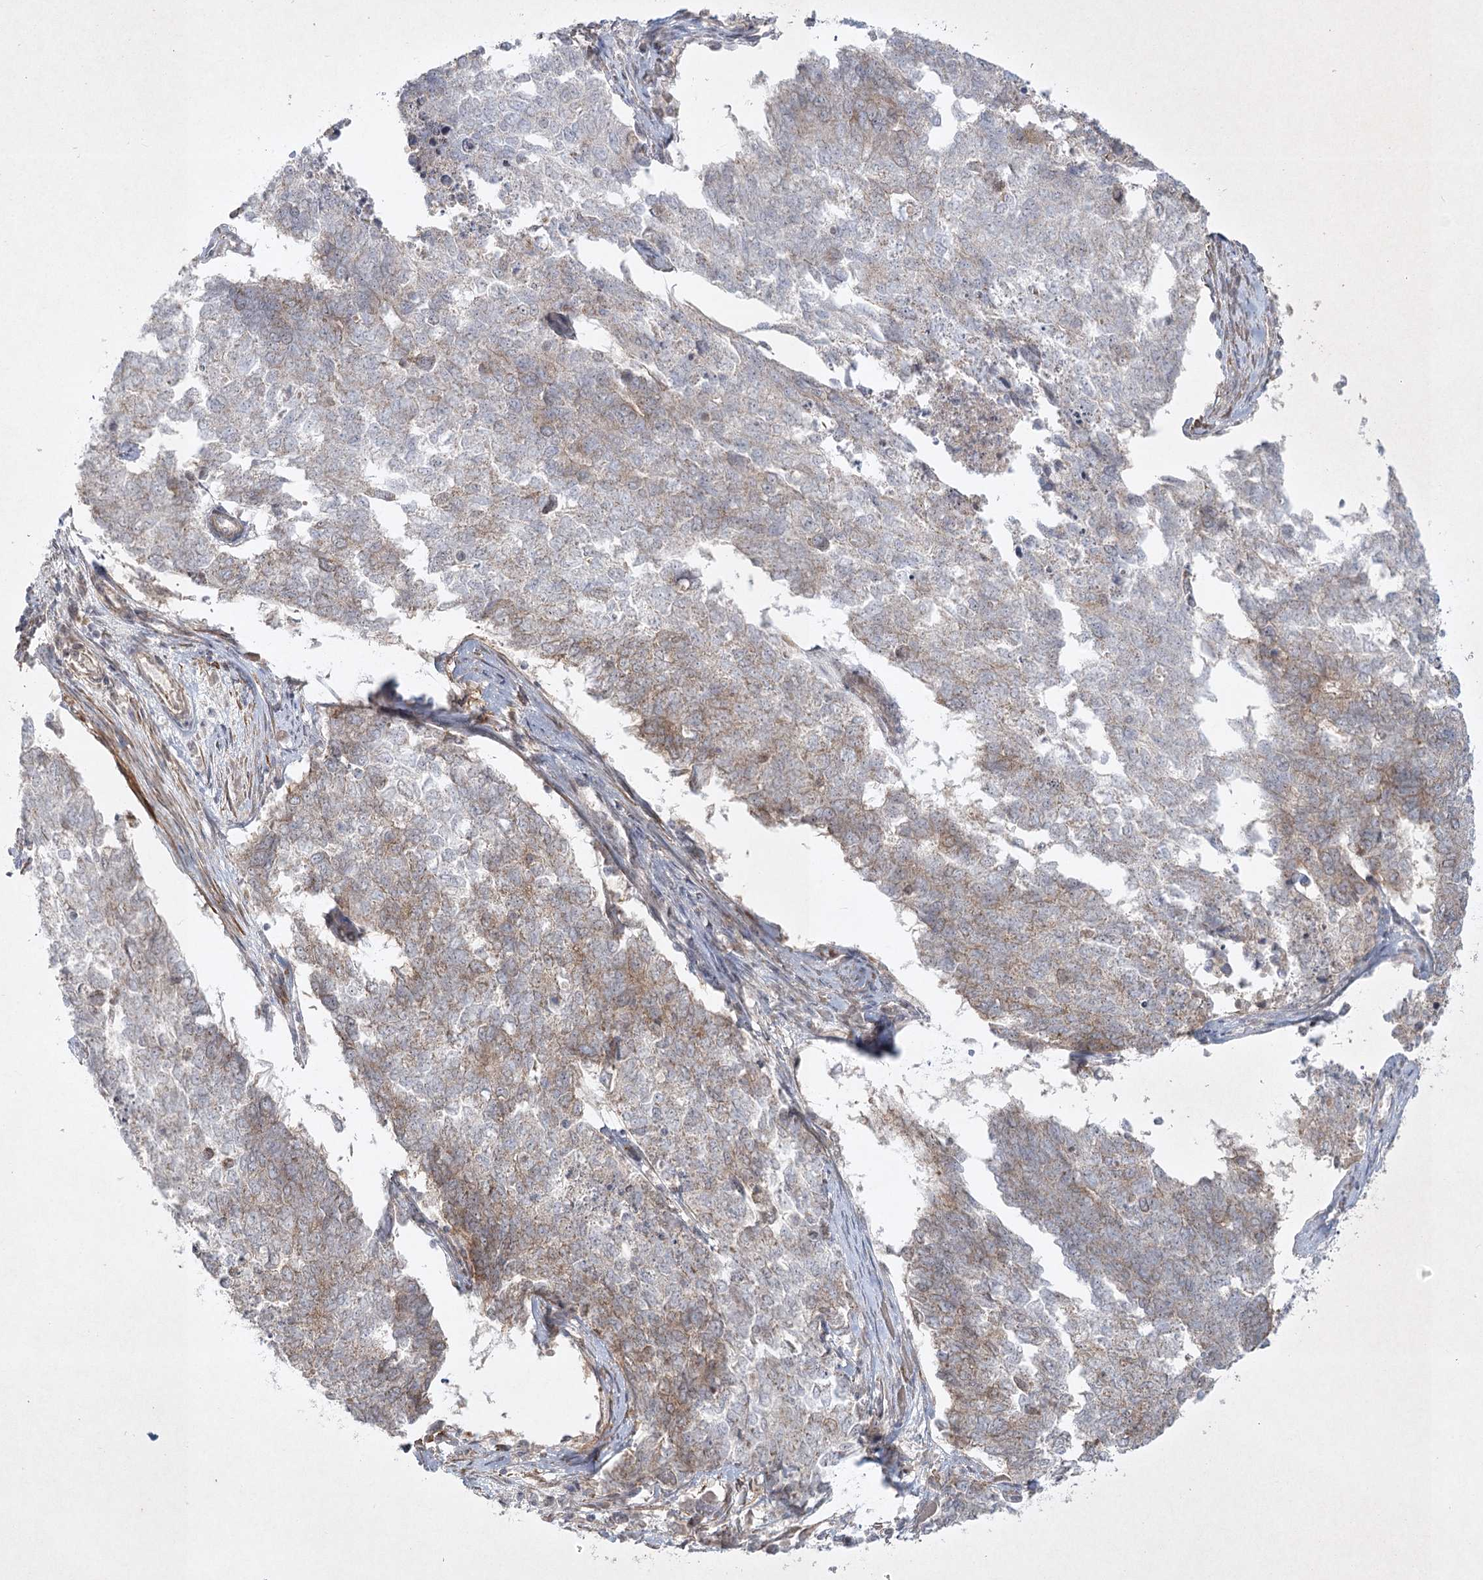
{"staining": {"intensity": "weak", "quantity": "25%-75%", "location": "cytoplasmic/membranous"}, "tissue": "cervical cancer", "cell_type": "Tumor cells", "image_type": "cancer", "snomed": [{"axis": "morphology", "description": "Squamous cell carcinoma, NOS"}, {"axis": "topography", "description": "Cervix"}], "caption": "The histopathology image shows immunohistochemical staining of squamous cell carcinoma (cervical). There is weak cytoplasmic/membranous positivity is seen in about 25%-75% of tumor cells.", "gene": "SH2D3A", "patient": {"sex": "female", "age": 63}}